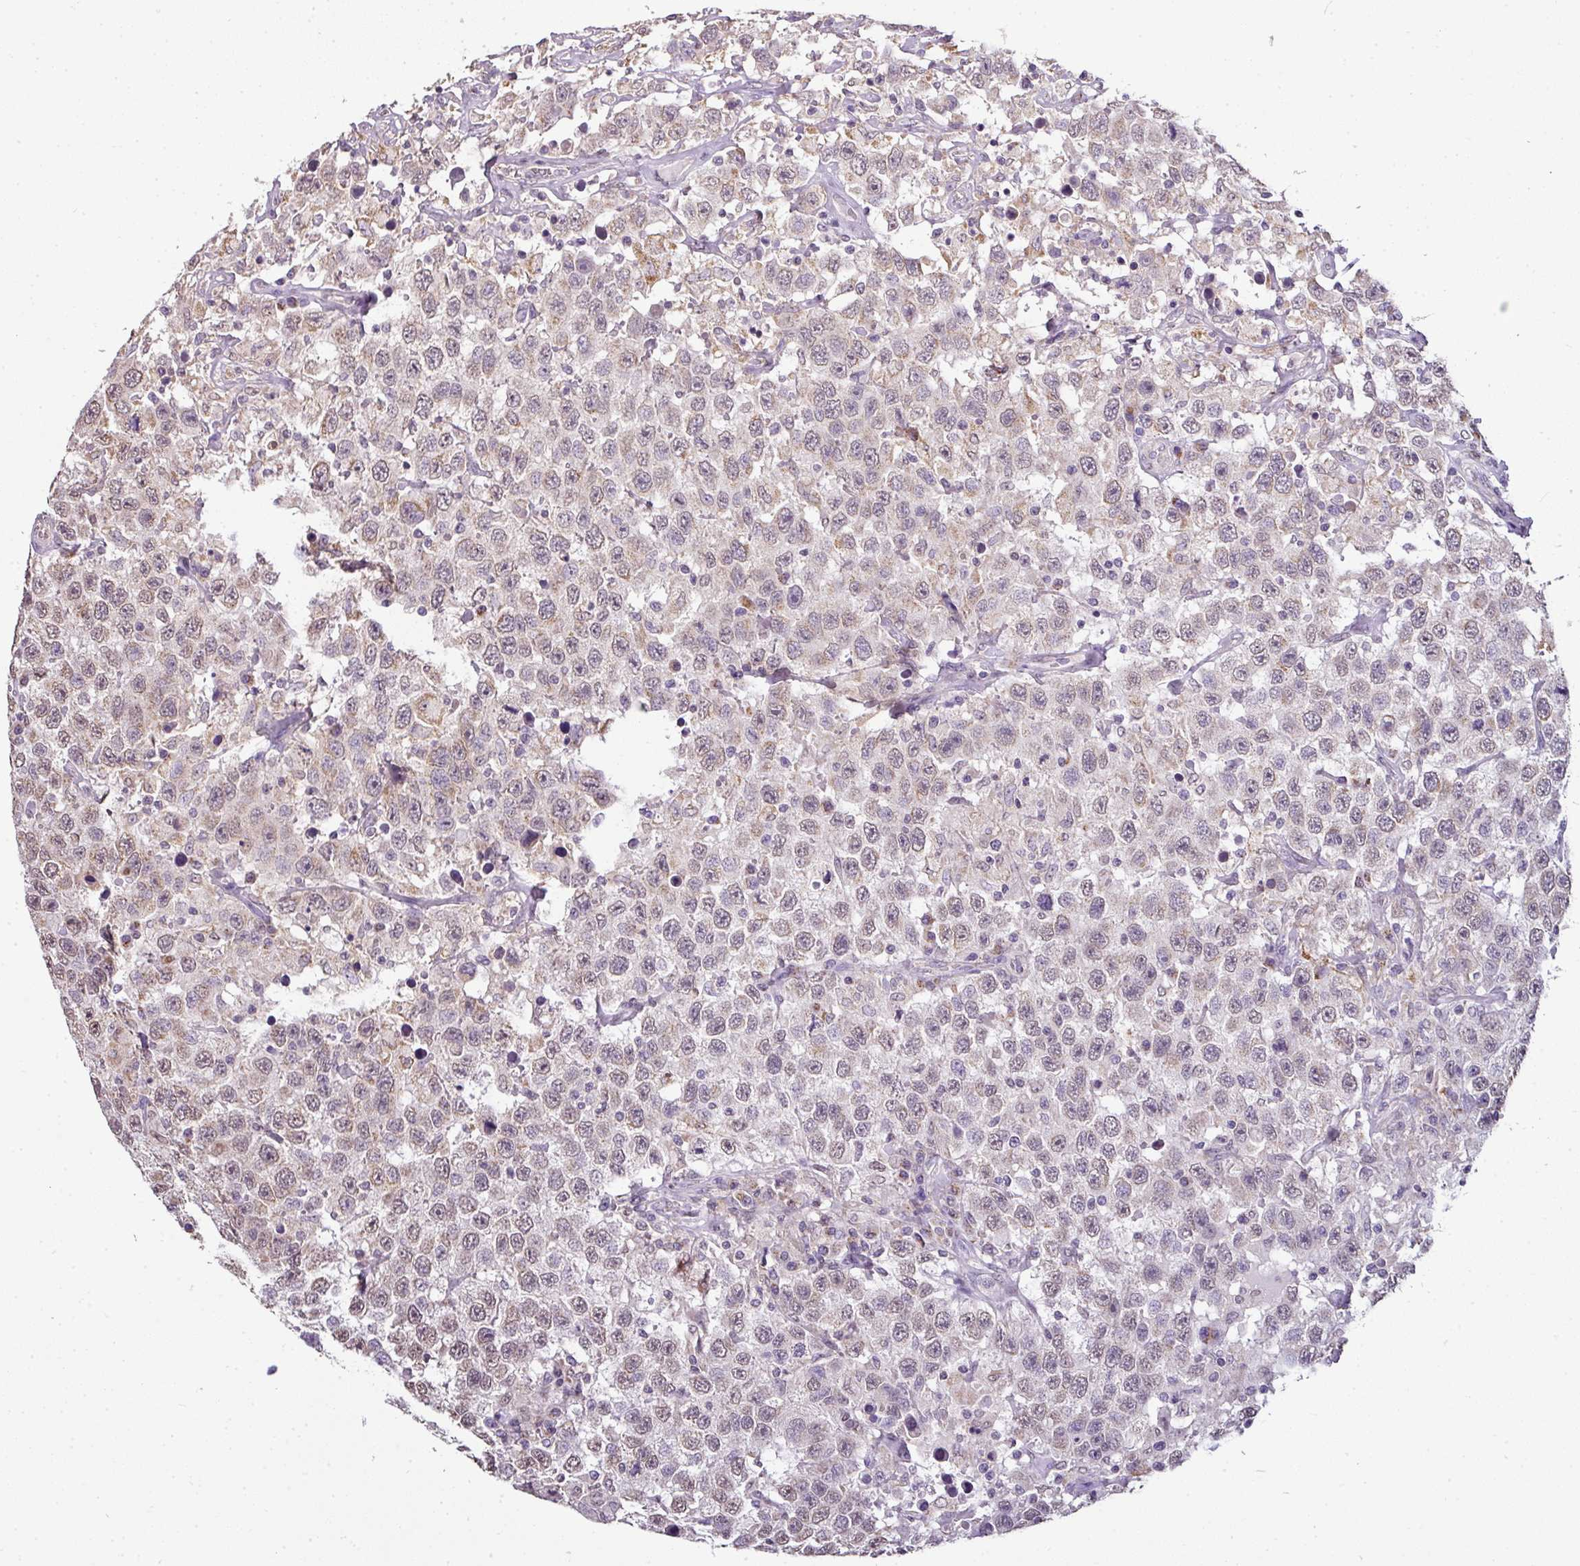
{"staining": {"intensity": "weak", "quantity": "<25%", "location": "nuclear"}, "tissue": "testis cancer", "cell_type": "Tumor cells", "image_type": "cancer", "snomed": [{"axis": "morphology", "description": "Seminoma, NOS"}, {"axis": "topography", "description": "Testis"}], "caption": "Protein analysis of seminoma (testis) shows no significant positivity in tumor cells. (Brightfield microscopy of DAB immunohistochemistry at high magnification).", "gene": "JPH2", "patient": {"sex": "male", "age": 41}}